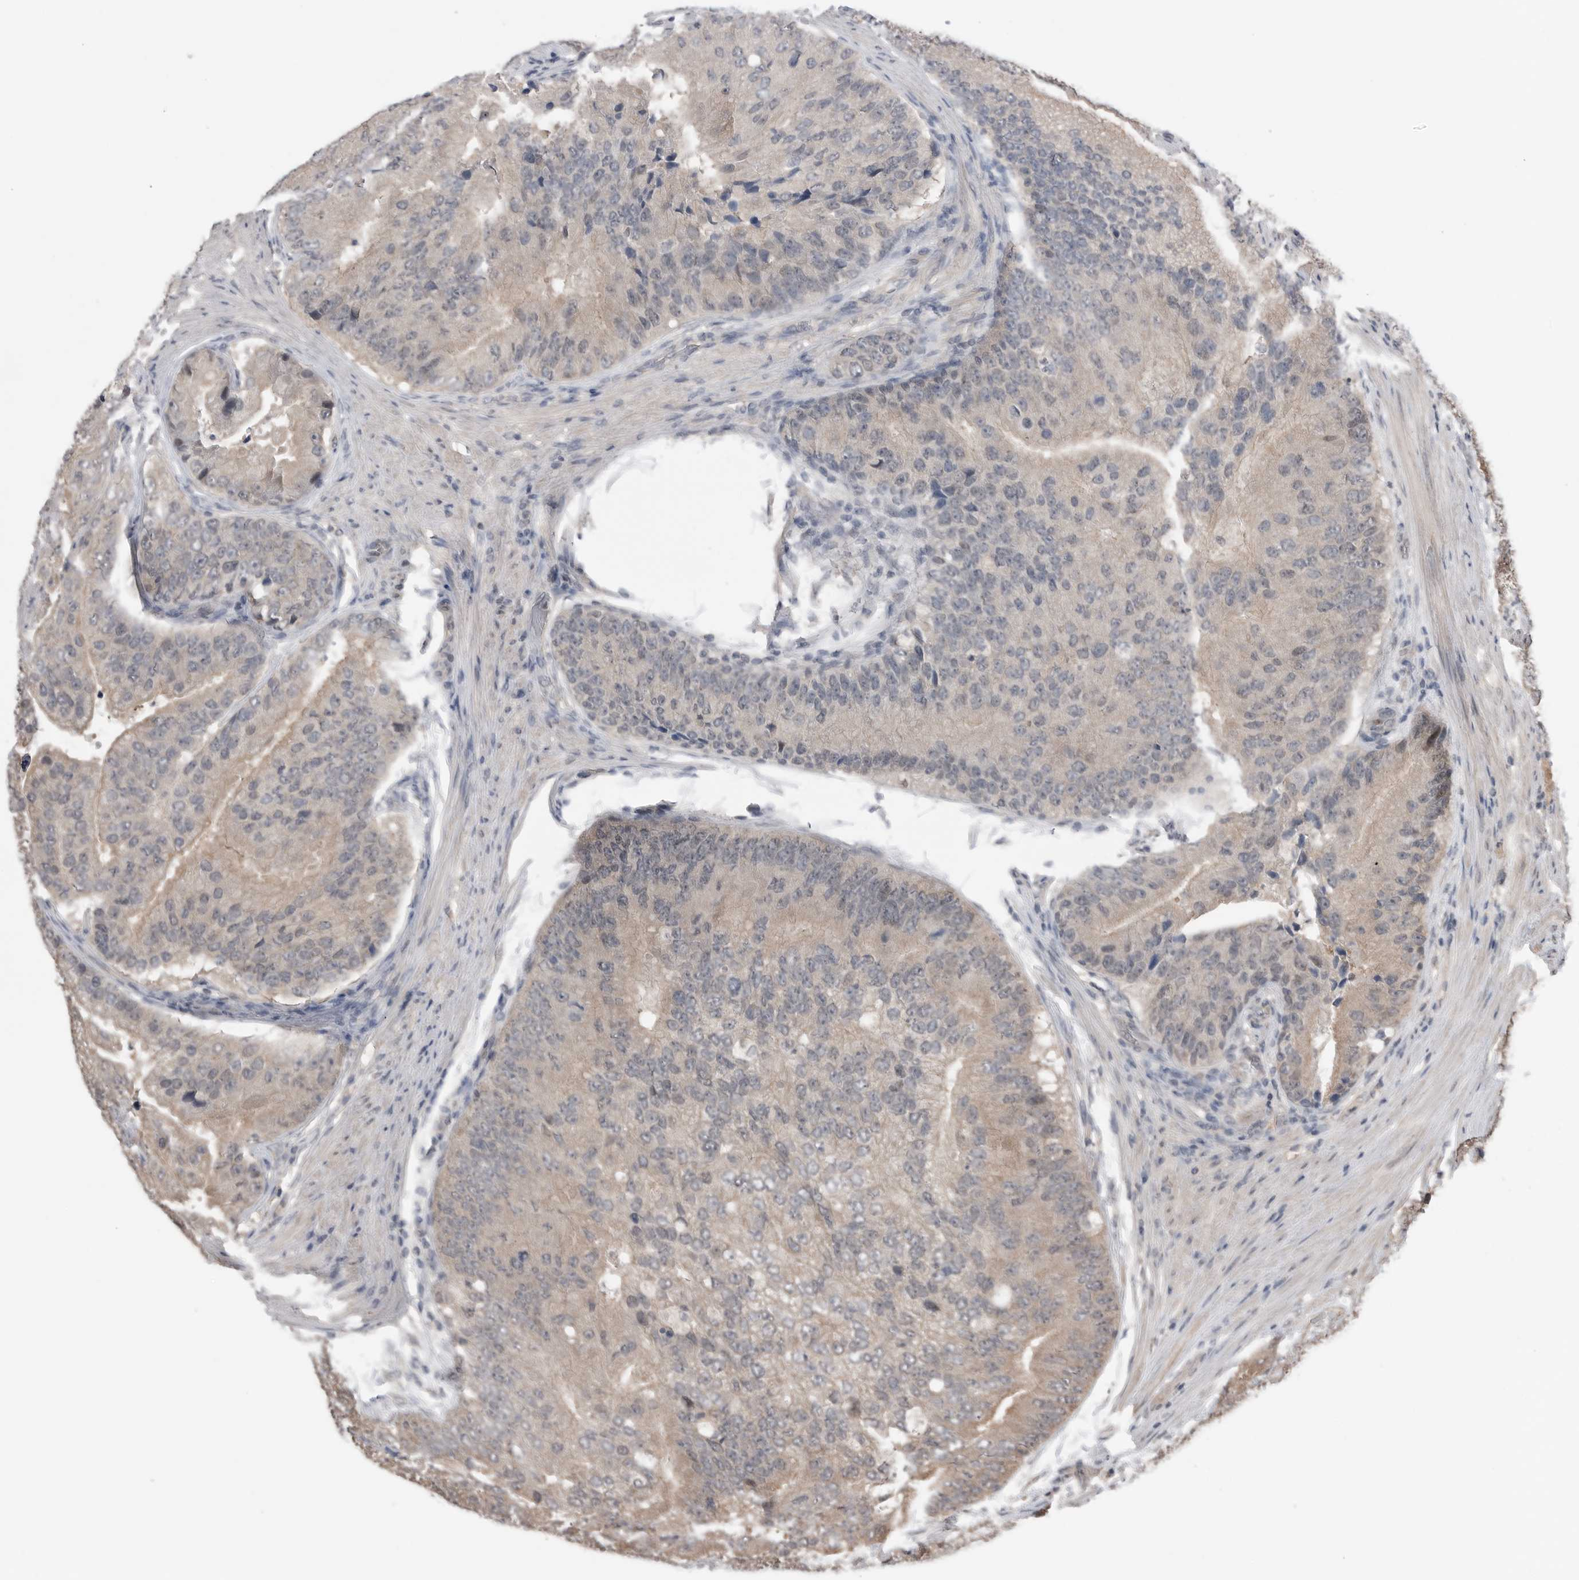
{"staining": {"intensity": "weak", "quantity": "<25%", "location": "cytoplasmic/membranous"}, "tissue": "prostate cancer", "cell_type": "Tumor cells", "image_type": "cancer", "snomed": [{"axis": "morphology", "description": "Adenocarcinoma, High grade"}, {"axis": "topography", "description": "Prostate"}], "caption": "Tumor cells are negative for brown protein staining in prostate cancer.", "gene": "PEAK1", "patient": {"sex": "male", "age": 70}}